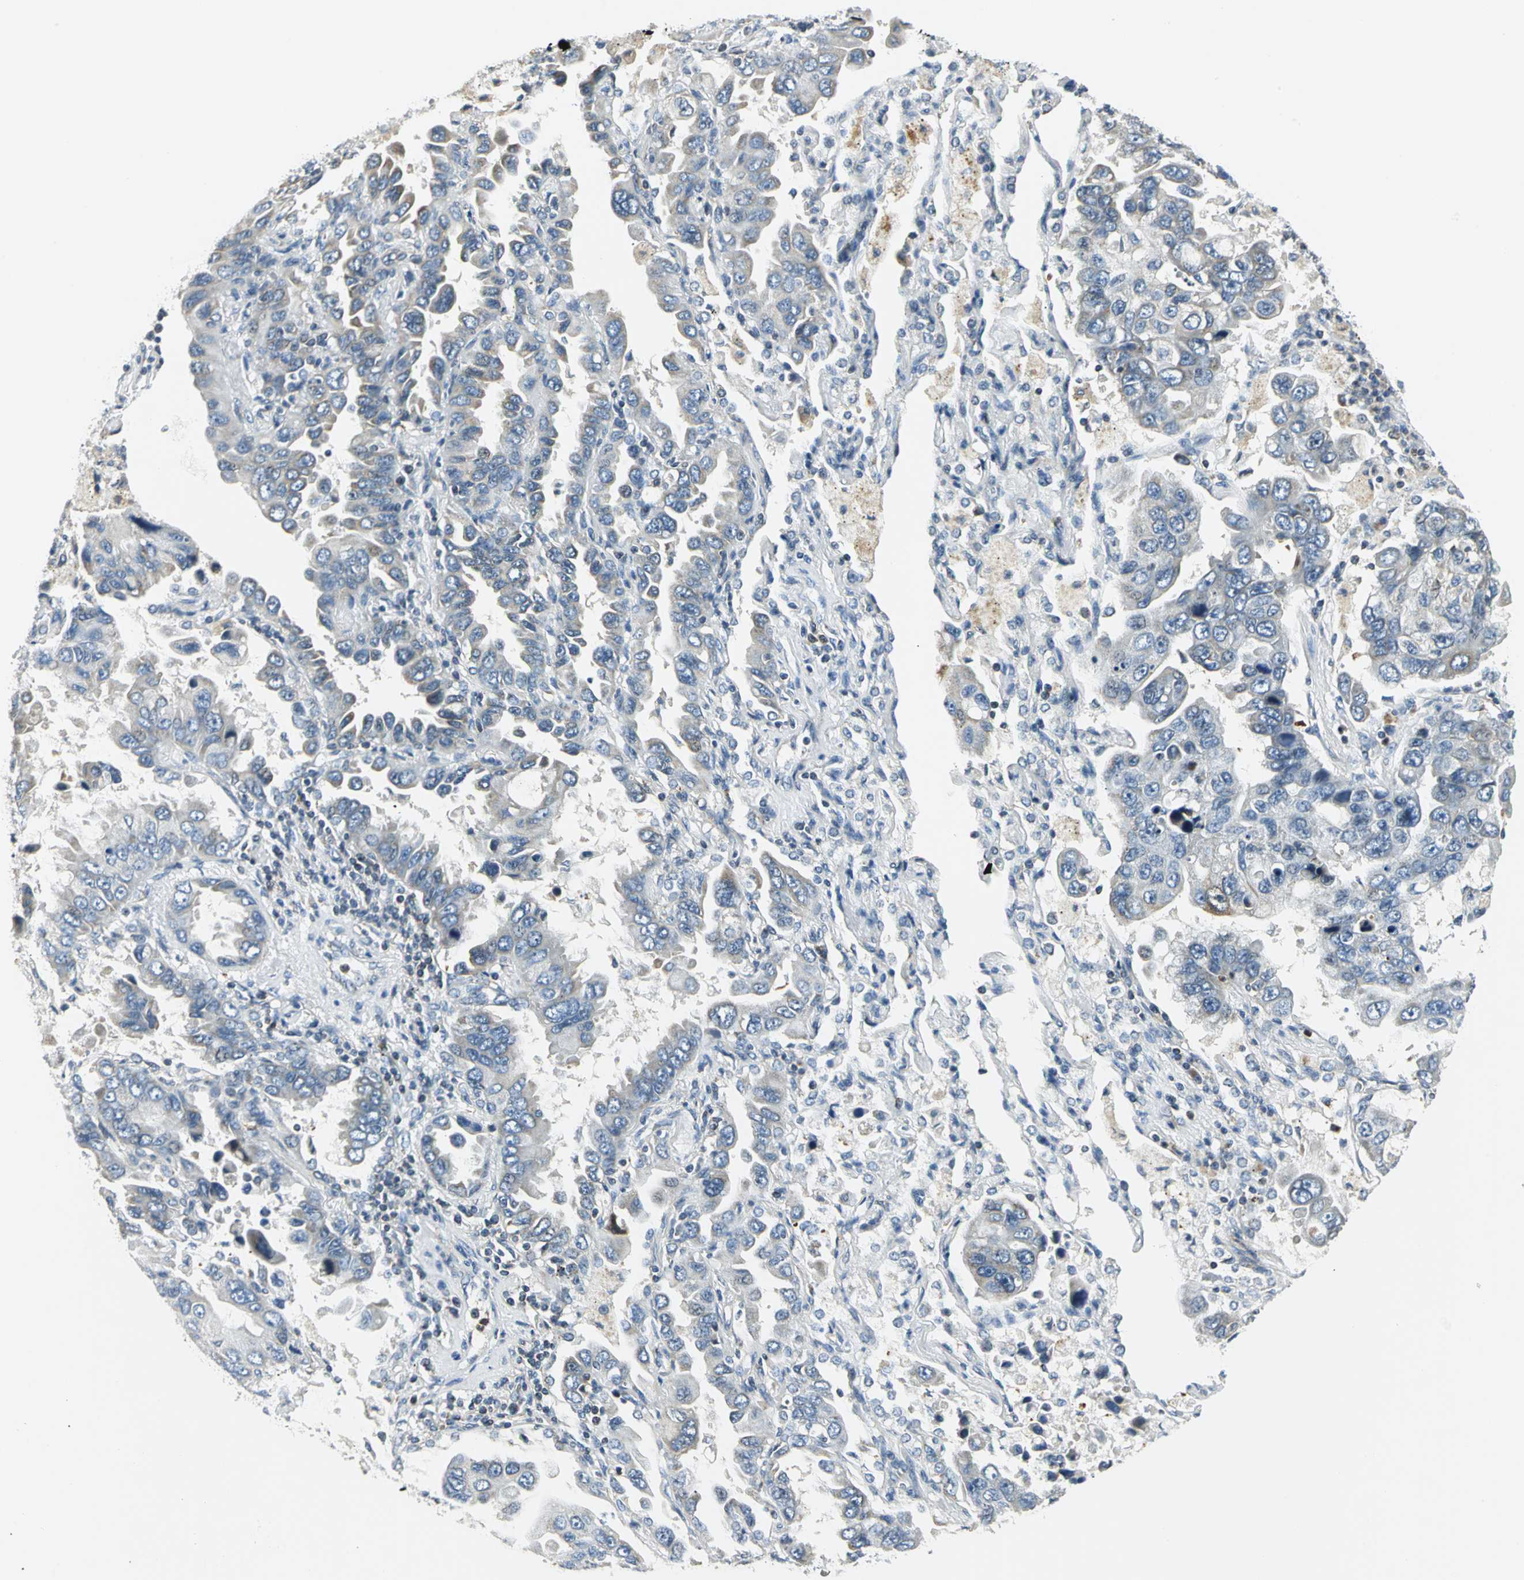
{"staining": {"intensity": "weak", "quantity": "<25%", "location": "cytoplasmic/membranous"}, "tissue": "lung cancer", "cell_type": "Tumor cells", "image_type": "cancer", "snomed": [{"axis": "morphology", "description": "Adenocarcinoma, NOS"}, {"axis": "topography", "description": "Lung"}], "caption": "The photomicrograph shows no significant staining in tumor cells of lung cancer.", "gene": "USP40", "patient": {"sex": "male", "age": 64}}